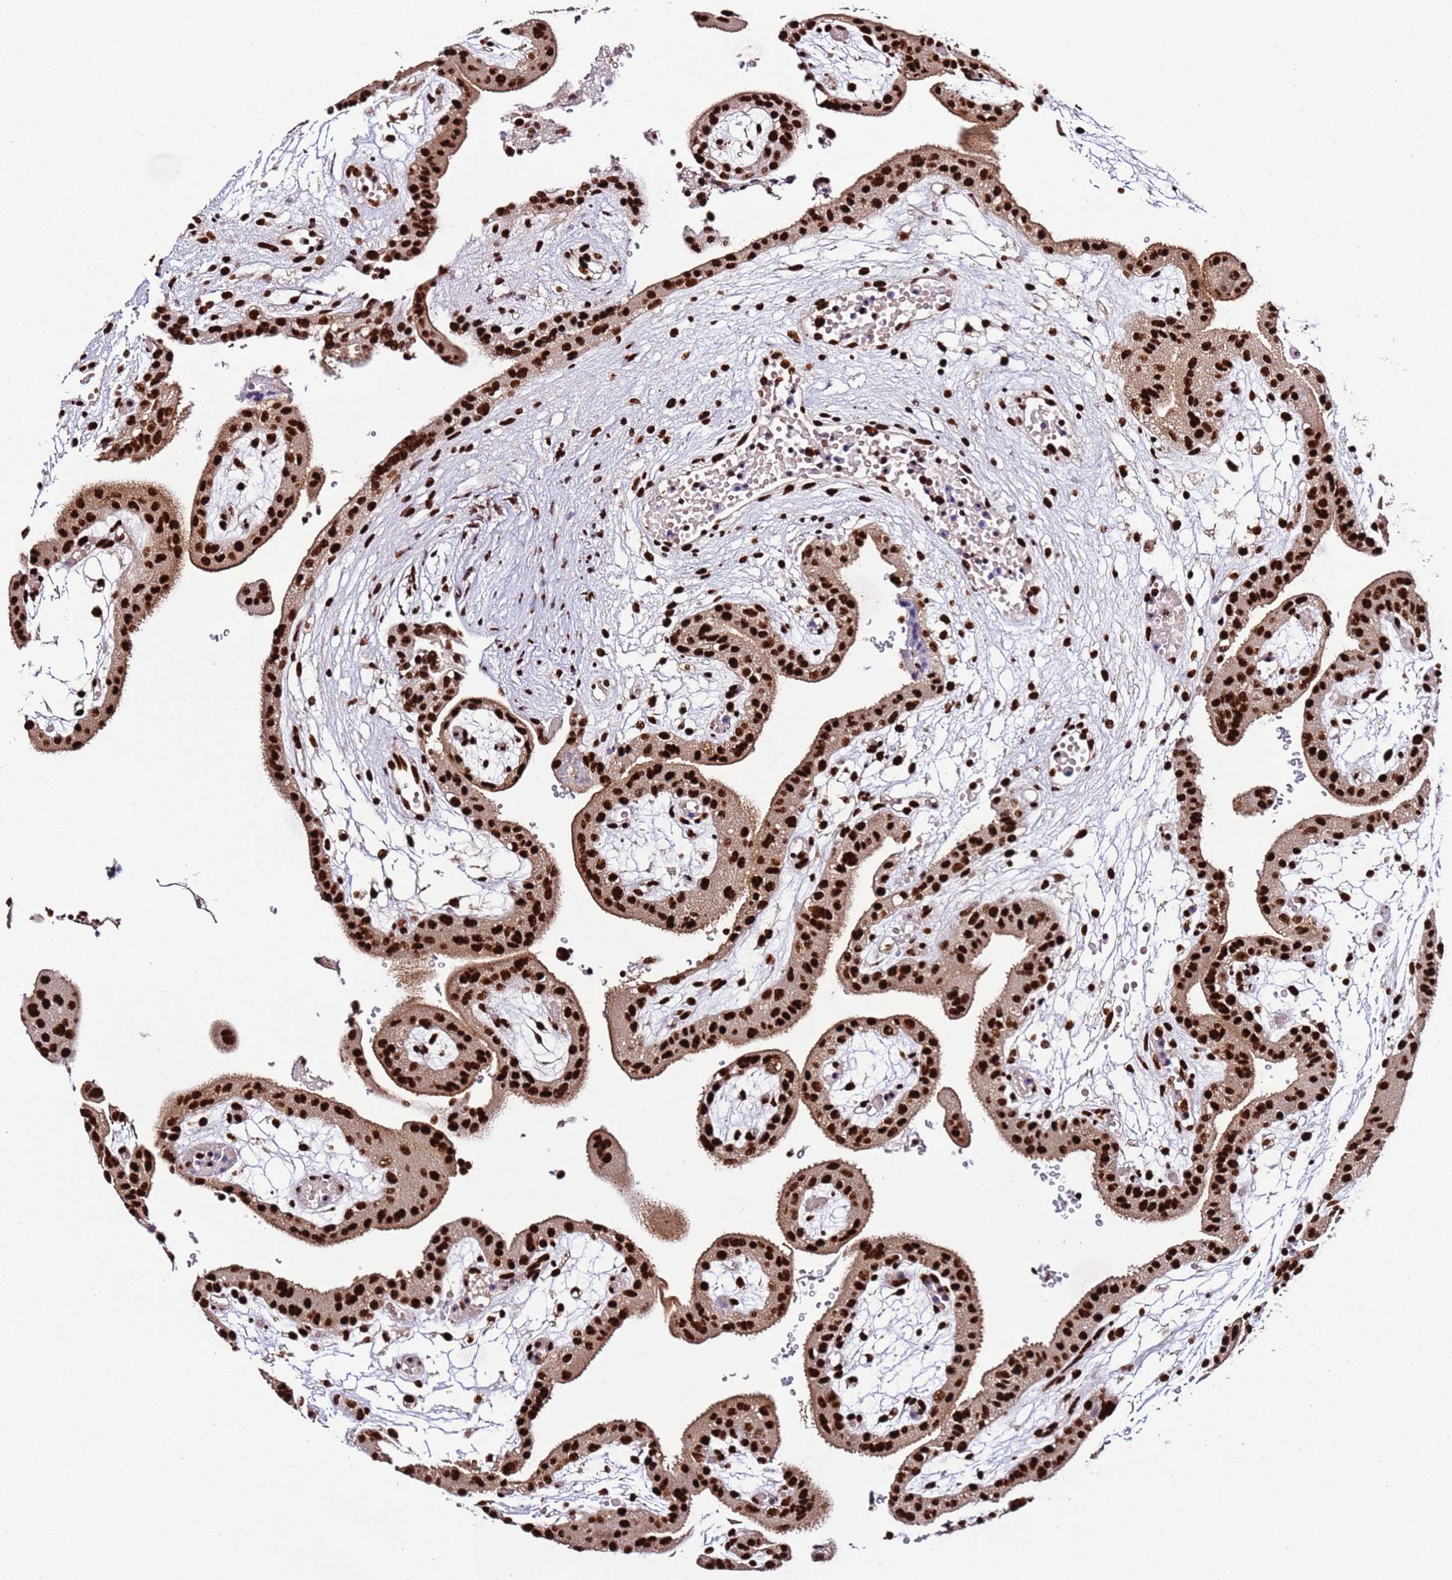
{"staining": {"intensity": "strong", "quantity": ">75%", "location": "nuclear"}, "tissue": "placenta", "cell_type": "Trophoblastic cells", "image_type": "normal", "snomed": [{"axis": "morphology", "description": "Normal tissue, NOS"}, {"axis": "topography", "description": "Placenta"}], "caption": "This is an image of IHC staining of normal placenta, which shows strong positivity in the nuclear of trophoblastic cells.", "gene": "C6orf226", "patient": {"sex": "female", "age": 18}}